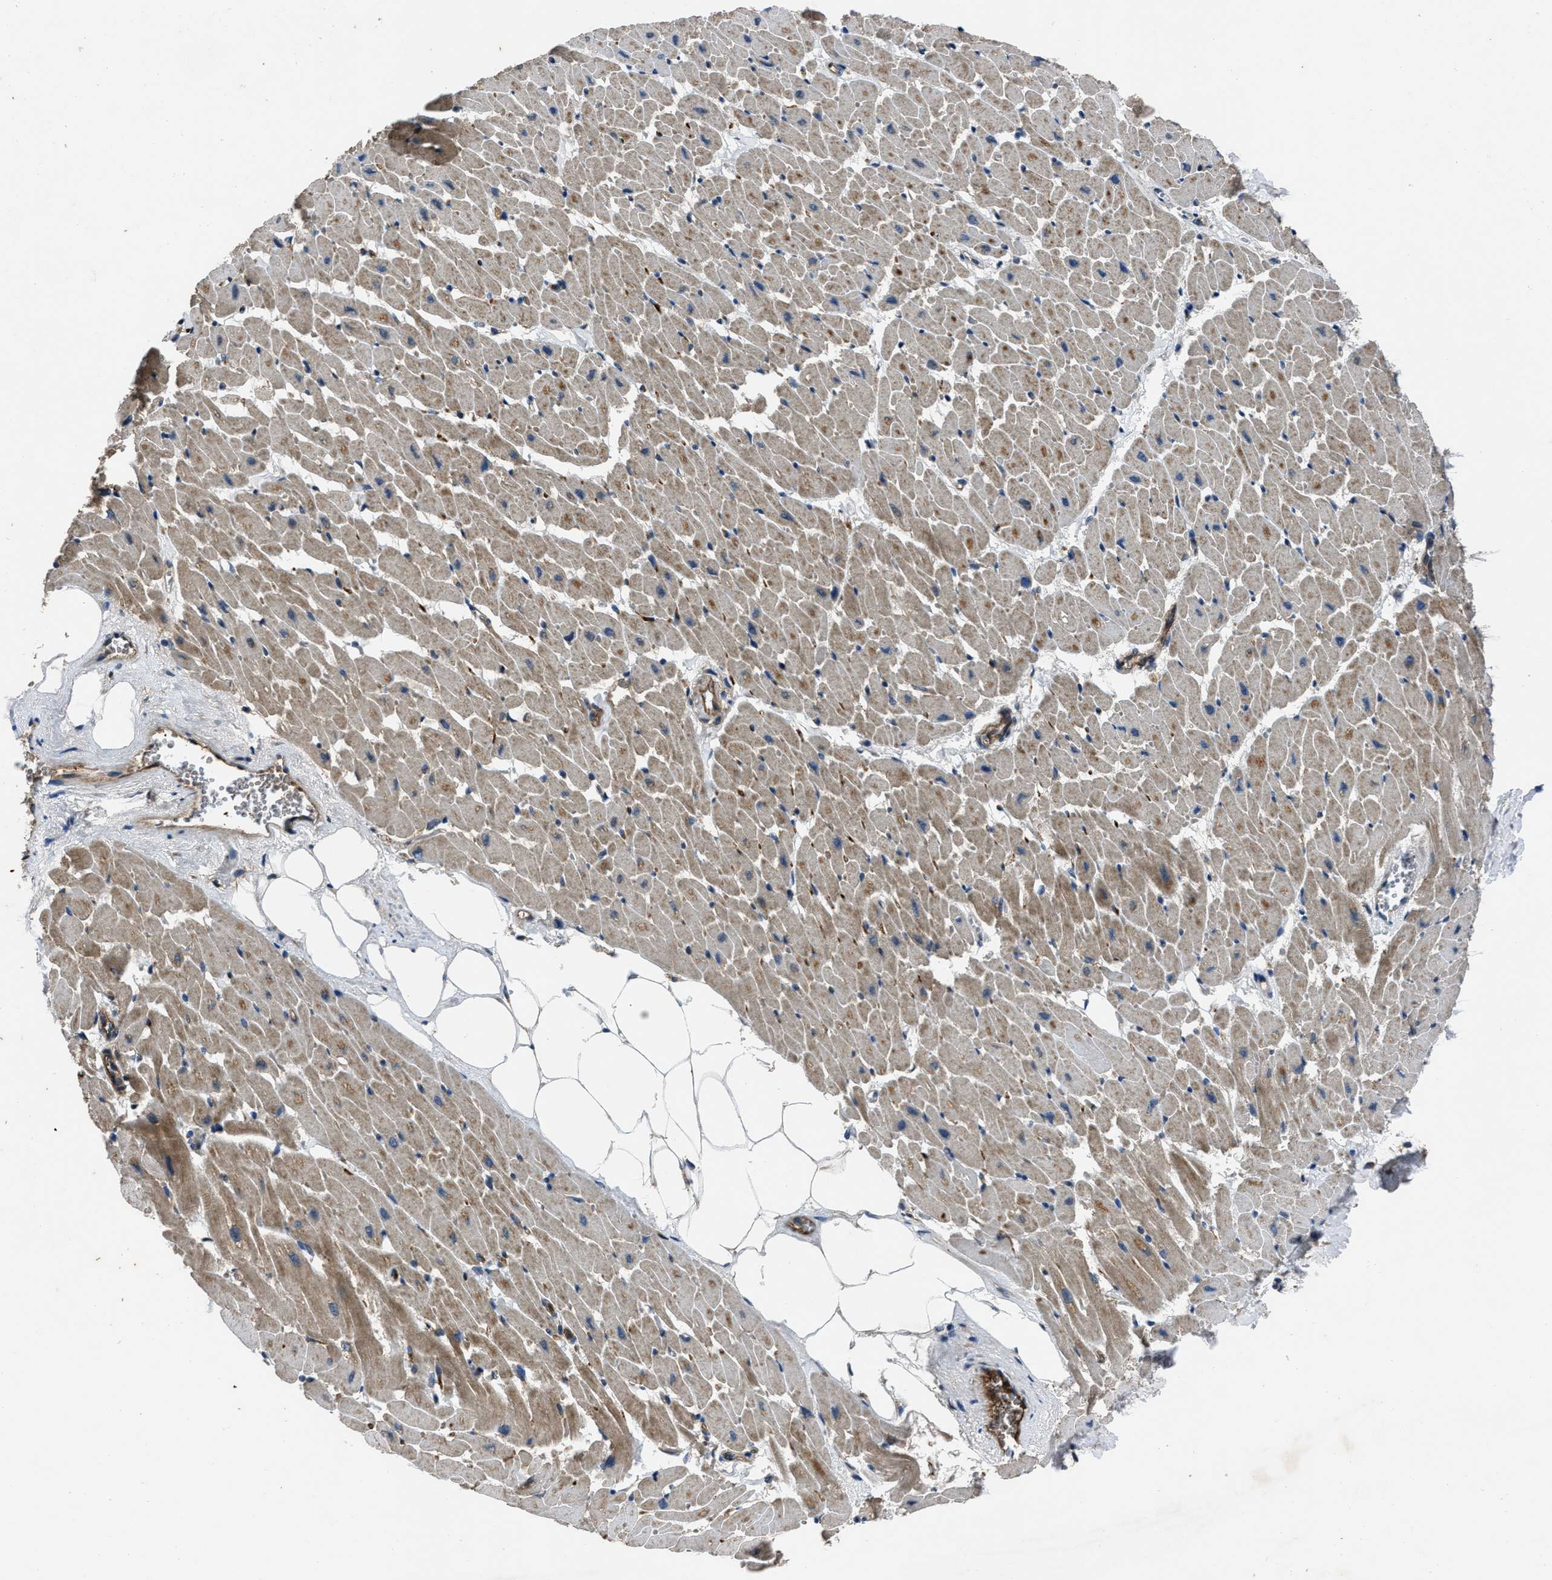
{"staining": {"intensity": "moderate", "quantity": "25%-75%", "location": "cytoplasmic/membranous"}, "tissue": "heart muscle", "cell_type": "Cardiomyocytes", "image_type": "normal", "snomed": [{"axis": "morphology", "description": "Normal tissue, NOS"}, {"axis": "topography", "description": "Heart"}], "caption": "Moderate cytoplasmic/membranous positivity for a protein is appreciated in approximately 25%-75% of cardiomyocytes of benign heart muscle using immunohistochemistry.", "gene": "ERC1", "patient": {"sex": "female", "age": 19}}